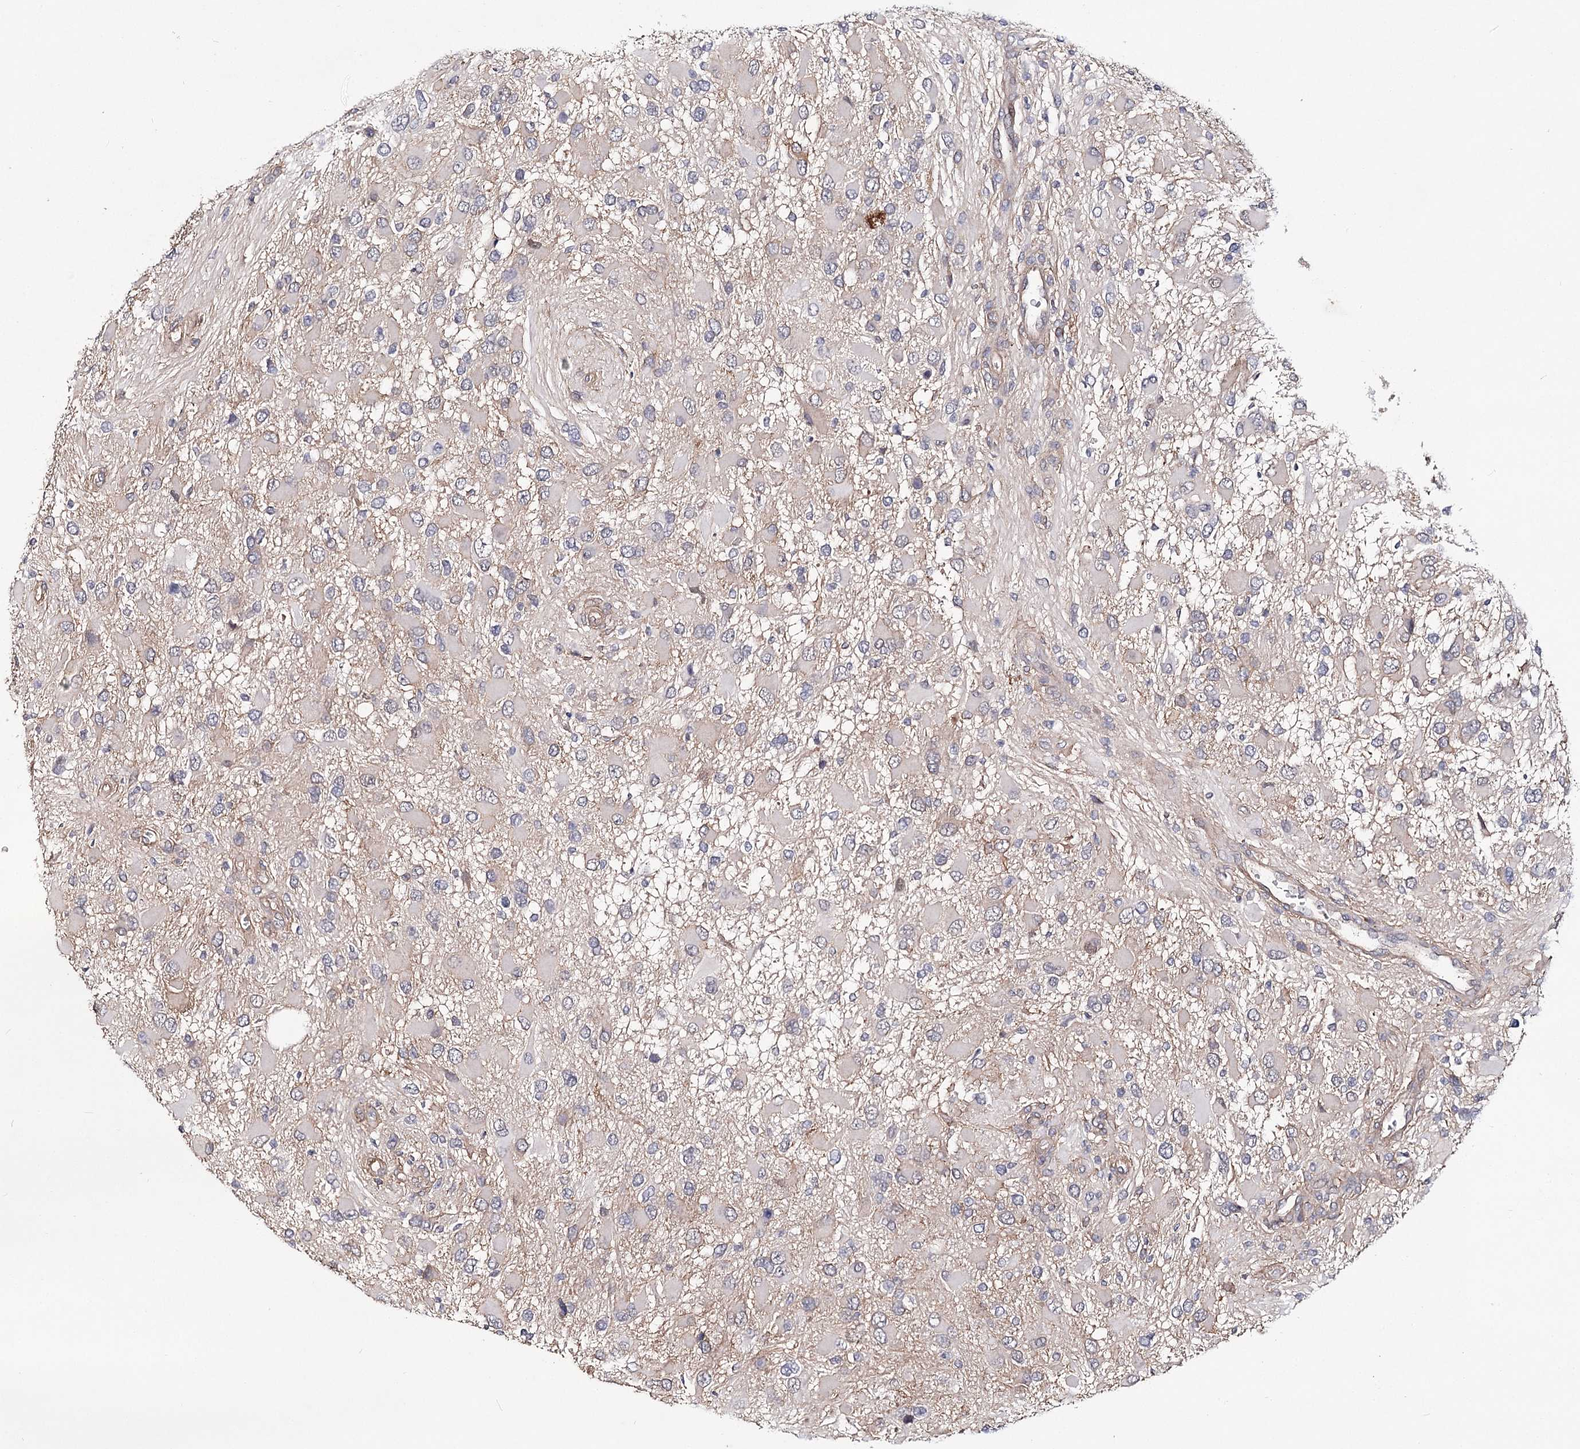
{"staining": {"intensity": "negative", "quantity": "none", "location": "none"}, "tissue": "glioma", "cell_type": "Tumor cells", "image_type": "cancer", "snomed": [{"axis": "morphology", "description": "Glioma, malignant, High grade"}, {"axis": "topography", "description": "Brain"}], "caption": "This is an immunohistochemistry histopathology image of human glioma. There is no expression in tumor cells.", "gene": "TMEM218", "patient": {"sex": "male", "age": 53}}